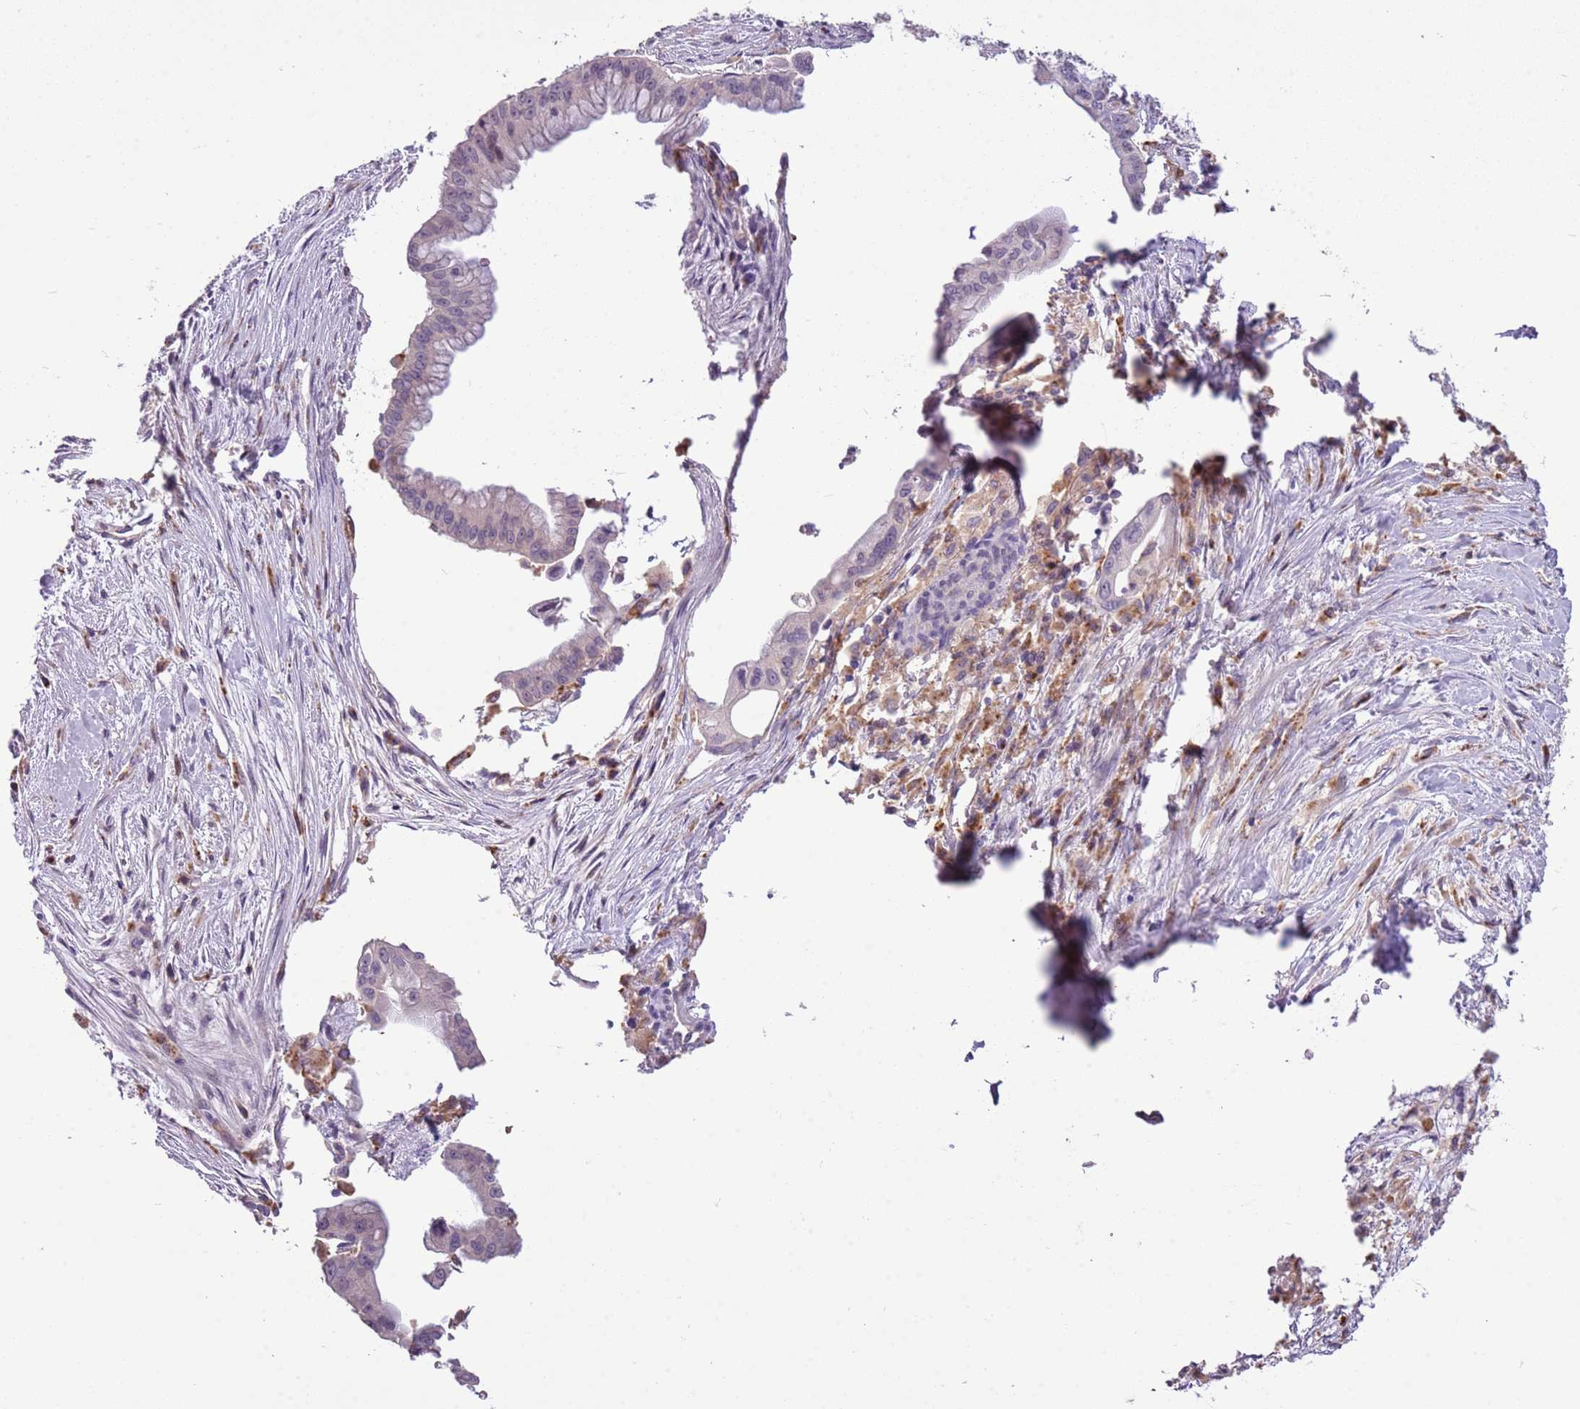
{"staining": {"intensity": "negative", "quantity": "none", "location": "none"}, "tissue": "pancreatic cancer", "cell_type": "Tumor cells", "image_type": "cancer", "snomed": [{"axis": "morphology", "description": "Adenocarcinoma, NOS"}, {"axis": "topography", "description": "Pancreas"}], "caption": "Tumor cells show no significant protein expression in pancreatic cancer.", "gene": "SCAMP5", "patient": {"sex": "male", "age": 46}}